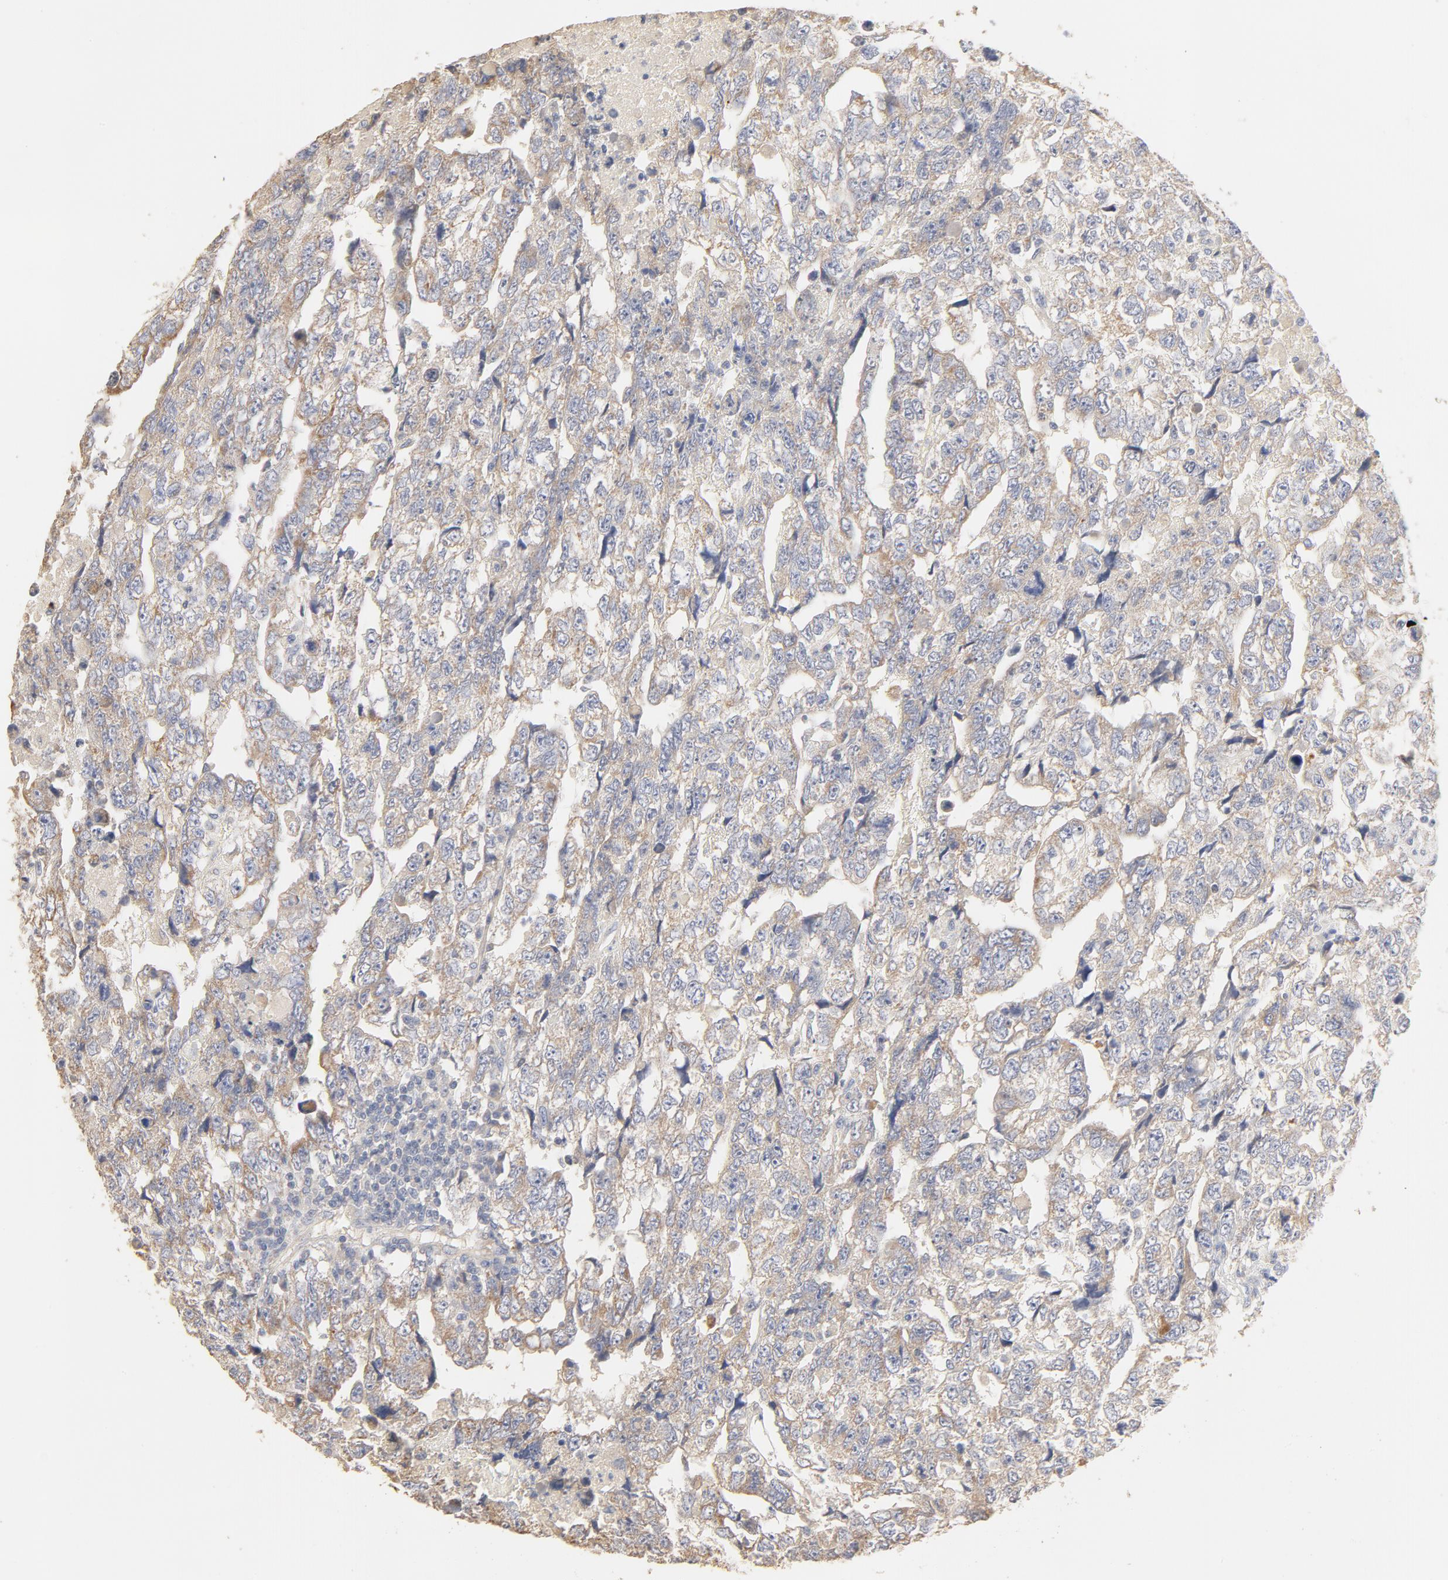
{"staining": {"intensity": "negative", "quantity": "none", "location": "none"}, "tissue": "testis cancer", "cell_type": "Tumor cells", "image_type": "cancer", "snomed": [{"axis": "morphology", "description": "Carcinoma, Embryonal, NOS"}, {"axis": "topography", "description": "Testis"}], "caption": "A micrograph of testis cancer (embryonal carcinoma) stained for a protein demonstrates no brown staining in tumor cells.", "gene": "FCGBP", "patient": {"sex": "male", "age": 36}}